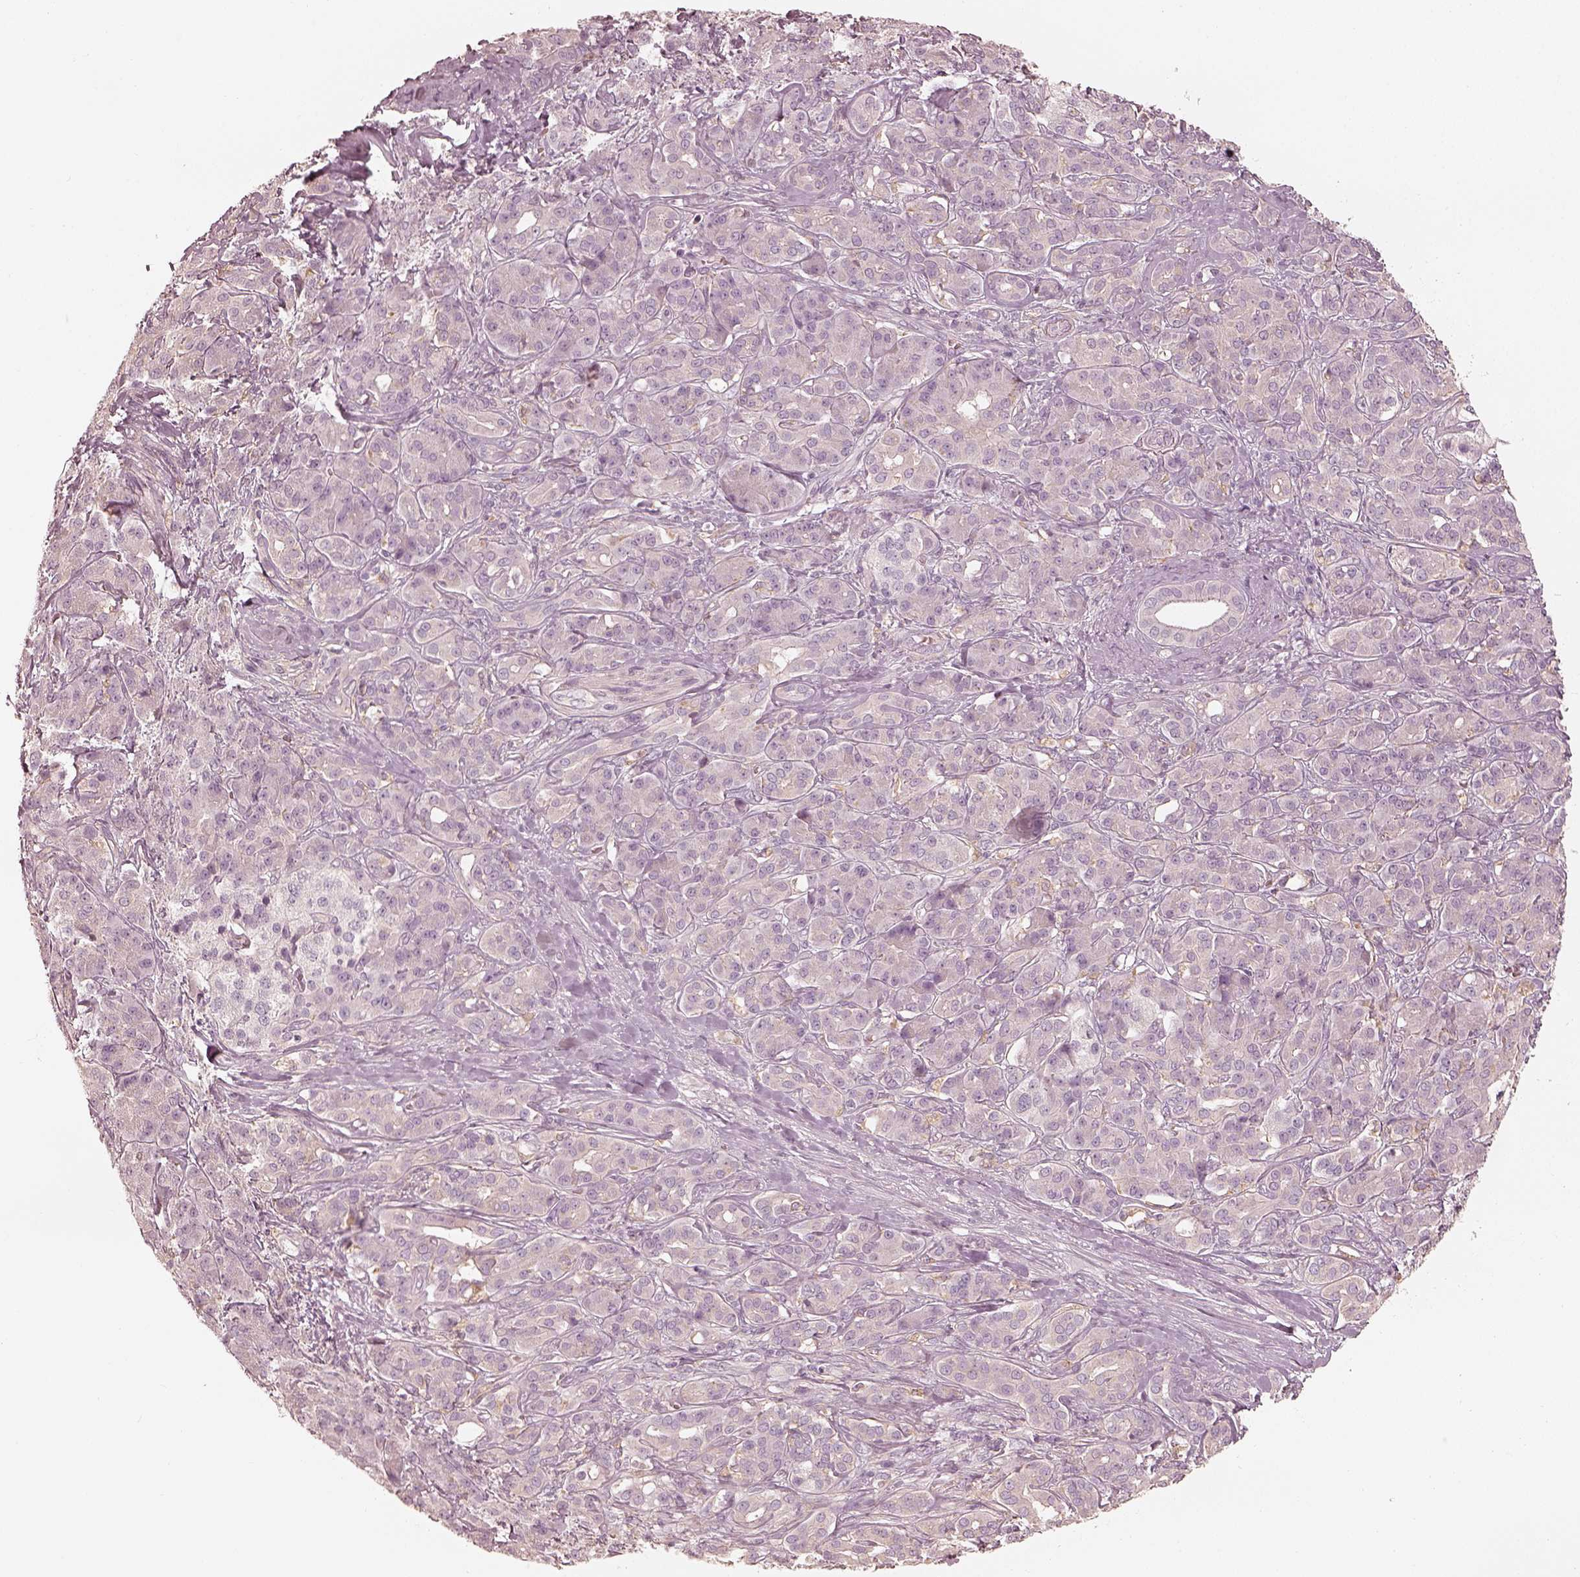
{"staining": {"intensity": "negative", "quantity": "none", "location": "none"}, "tissue": "pancreatic cancer", "cell_type": "Tumor cells", "image_type": "cancer", "snomed": [{"axis": "morphology", "description": "Normal tissue, NOS"}, {"axis": "morphology", "description": "Inflammation, NOS"}, {"axis": "morphology", "description": "Adenocarcinoma, NOS"}, {"axis": "topography", "description": "Pancreas"}], "caption": "Immunohistochemistry (IHC) photomicrograph of adenocarcinoma (pancreatic) stained for a protein (brown), which reveals no staining in tumor cells.", "gene": "FMNL2", "patient": {"sex": "male", "age": 57}}